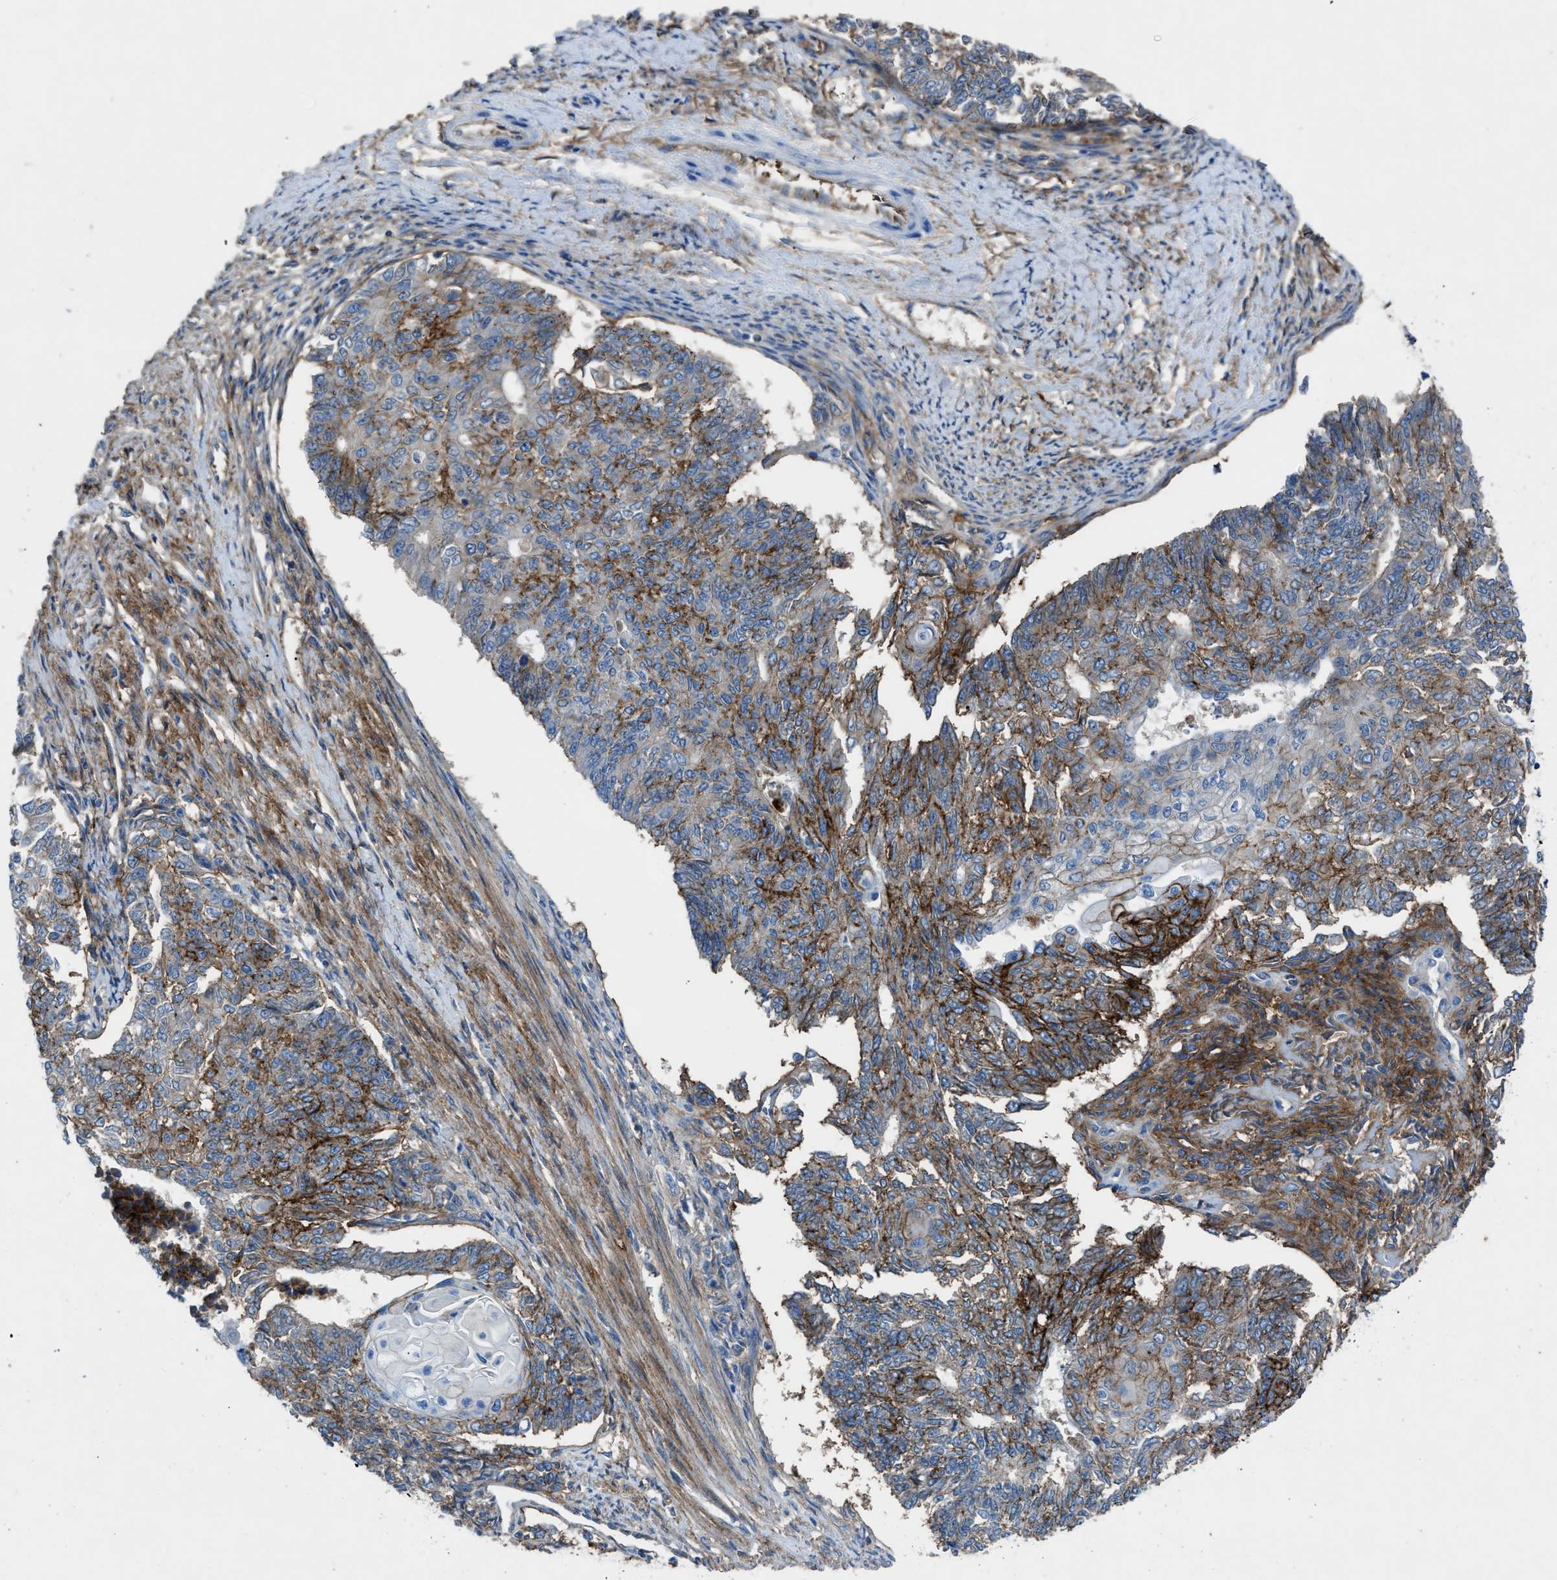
{"staining": {"intensity": "moderate", "quantity": "25%-75%", "location": "cytoplasmic/membranous"}, "tissue": "endometrial cancer", "cell_type": "Tumor cells", "image_type": "cancer", "snomed": [{"axis": "morphology", "description": "Adenocarcinoma, NOS"}, {"axis": "topography", "description": "Endometrium"}], "caption": "The immunohistochemical stain labels moderate cytoplasmic/membranous expression in tumor cells of endometrial cancer tissue.", "gene": "PTGFRN", "patient": {"sex": "female", "age": 32}}